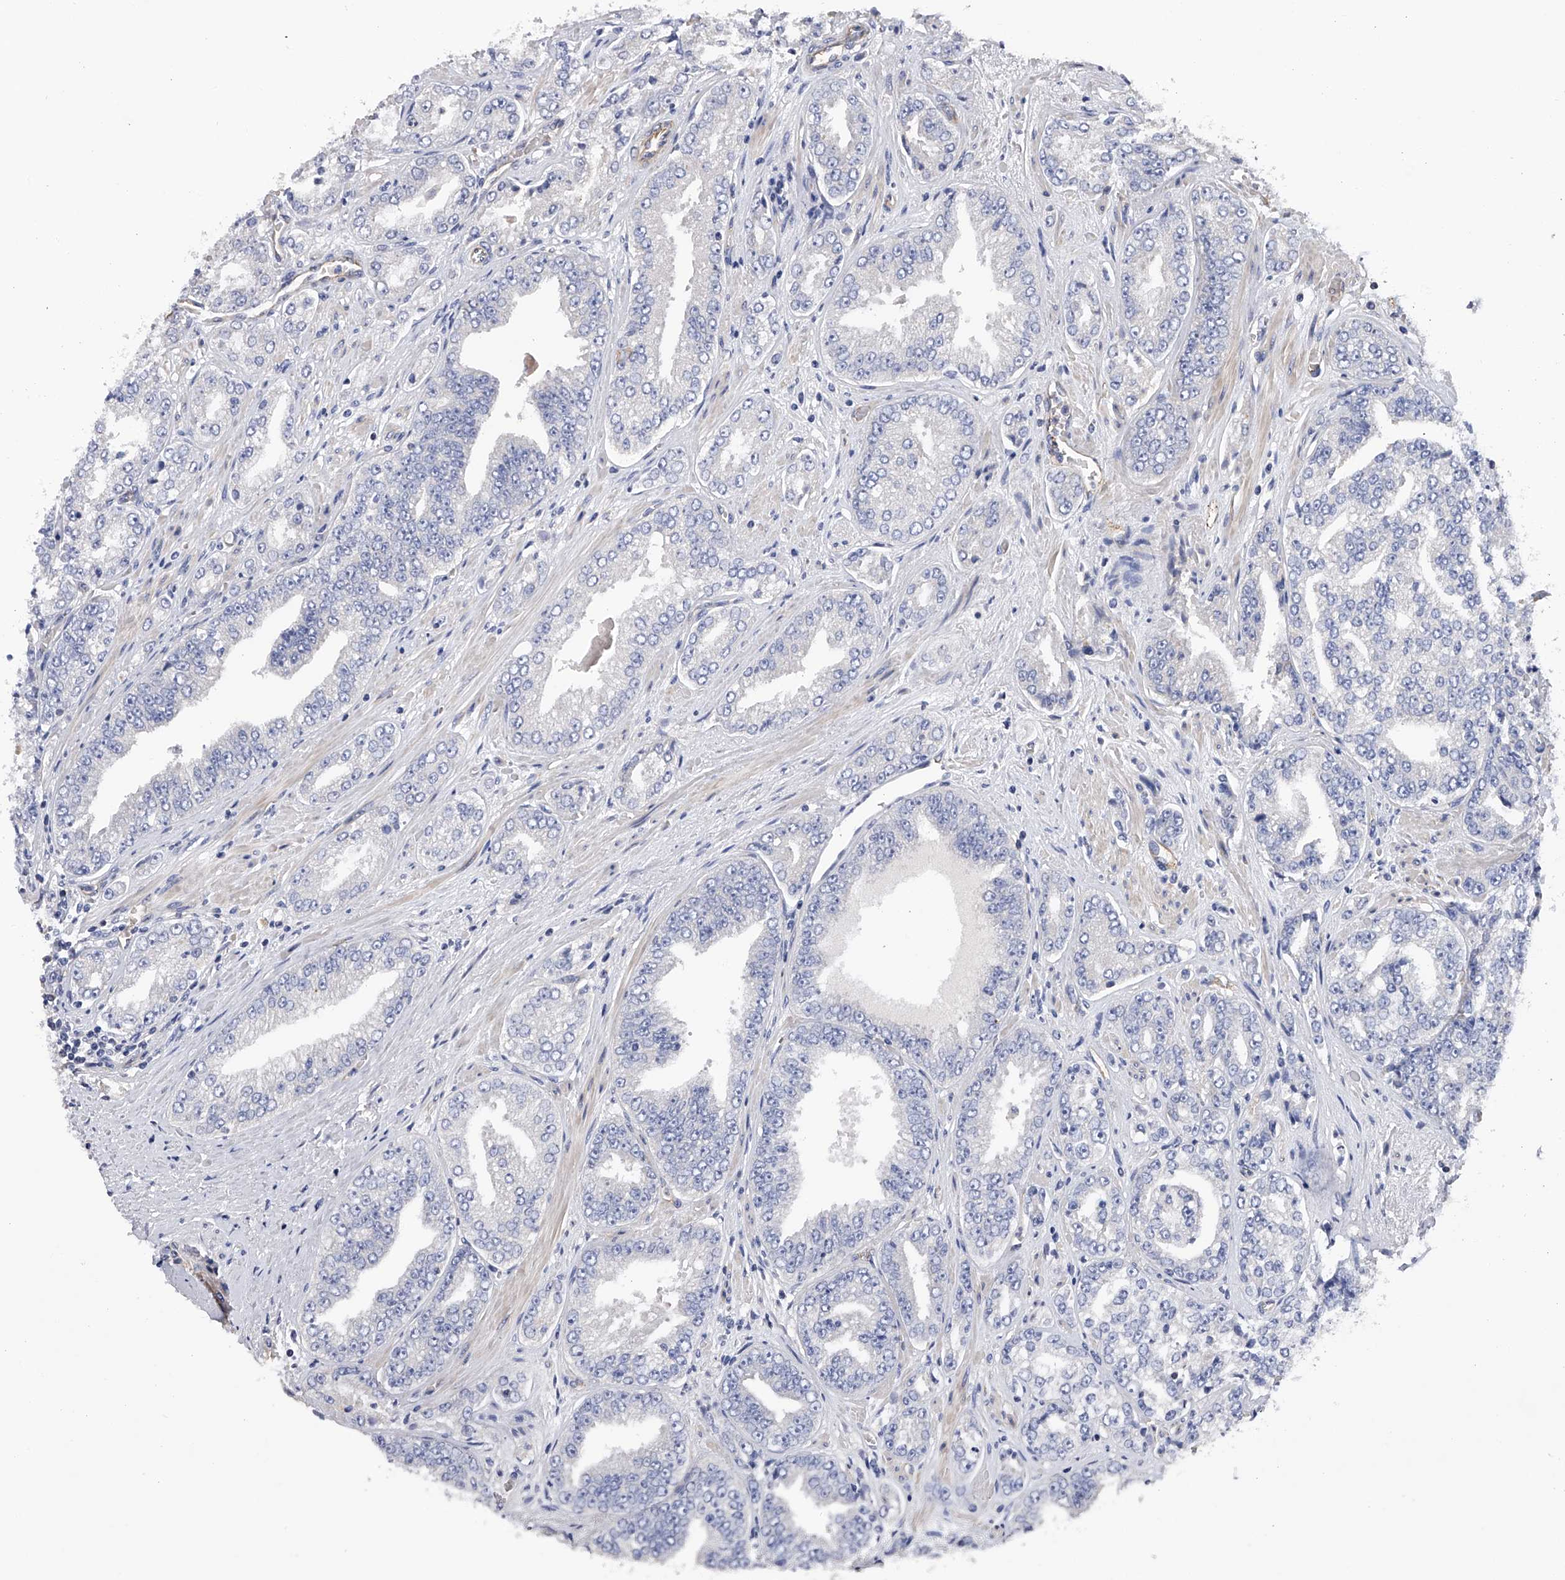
{"staining": {"intensity": "negative", "quantity": "none", "location": "none"}, "tissue": "prostate cancer", "cell_type": "Tumor cells", "image_type": "cancer", "snomed": [{"axis": "morphology", "description": "Adenocarcinoma, High grade"}, {"axis": "topography", "description": "Prostate"}], "caption": "This is an immunohistochemistry photomicrograph of human high-grade adenocarcinoma (prostate). There is no positivity in tumor cells.", "gene": "RWDD2A", "patient": {"sex": "male", "age": 71}}